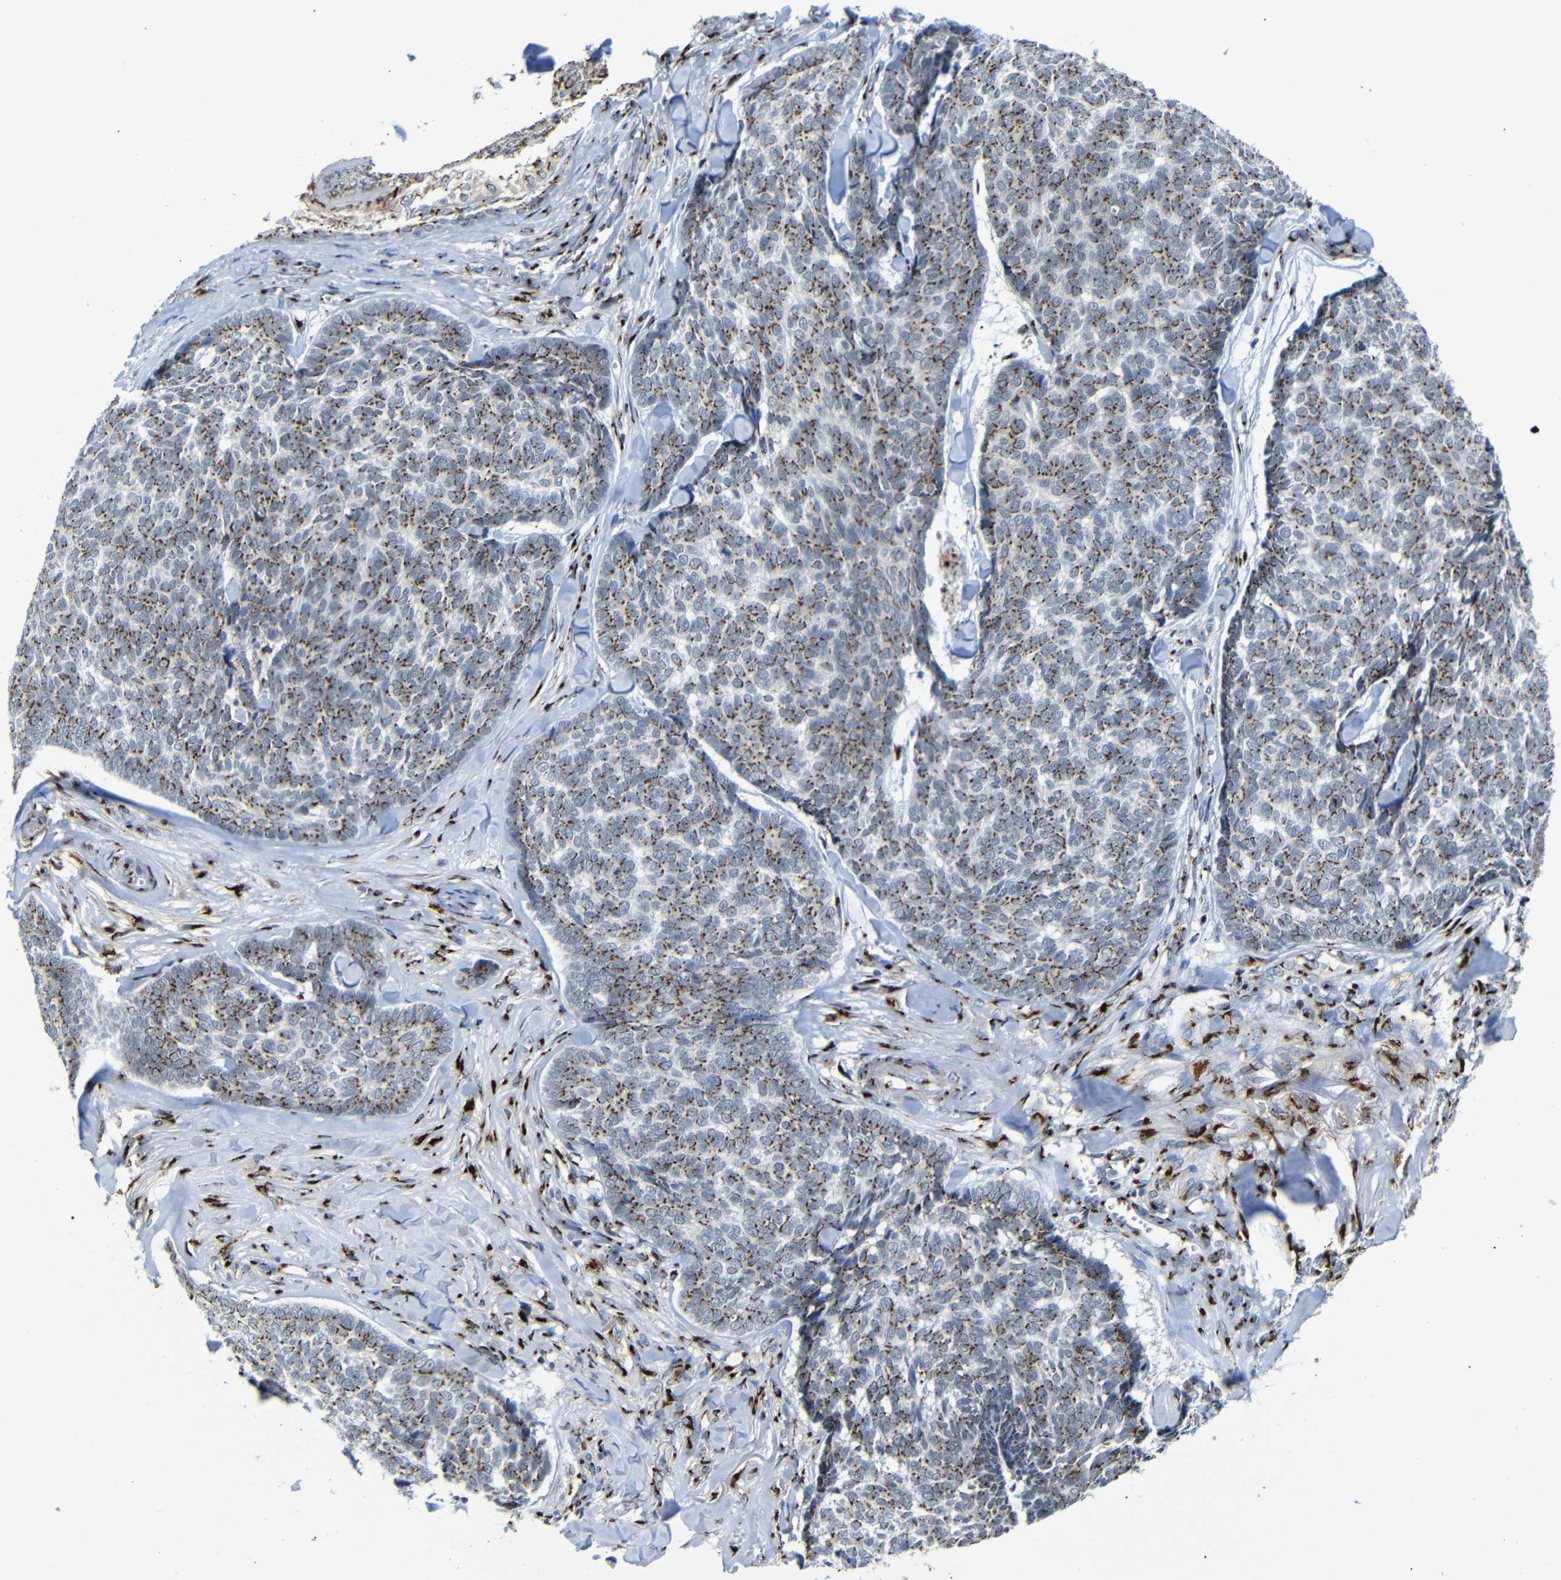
{"staining": {"intensity": "moderate", "quantity": ">75%", "location": "cytoplasmic/membranous"}, "tissue": "skin cancer", "cell_type": "Tumor cells", "image_type": "cancer", "snomed": [{"axis": "morphology", "description": "Basal cell carcinoma"}, {"axis": "topography", "description": "Skin"}], "caption": "Immunohistochemistry image of neoplastic tissue: skin basal cell carcinoma stained using IHC demonstrates medium levels of moderate protein expression localized specifically in the cytoplasmic/membranous of tumor cells, appearing as a cytoplasmic/membranous brown color.", "gene": "TGOLN2", "patient": {"sex": "male", "age": 84}}